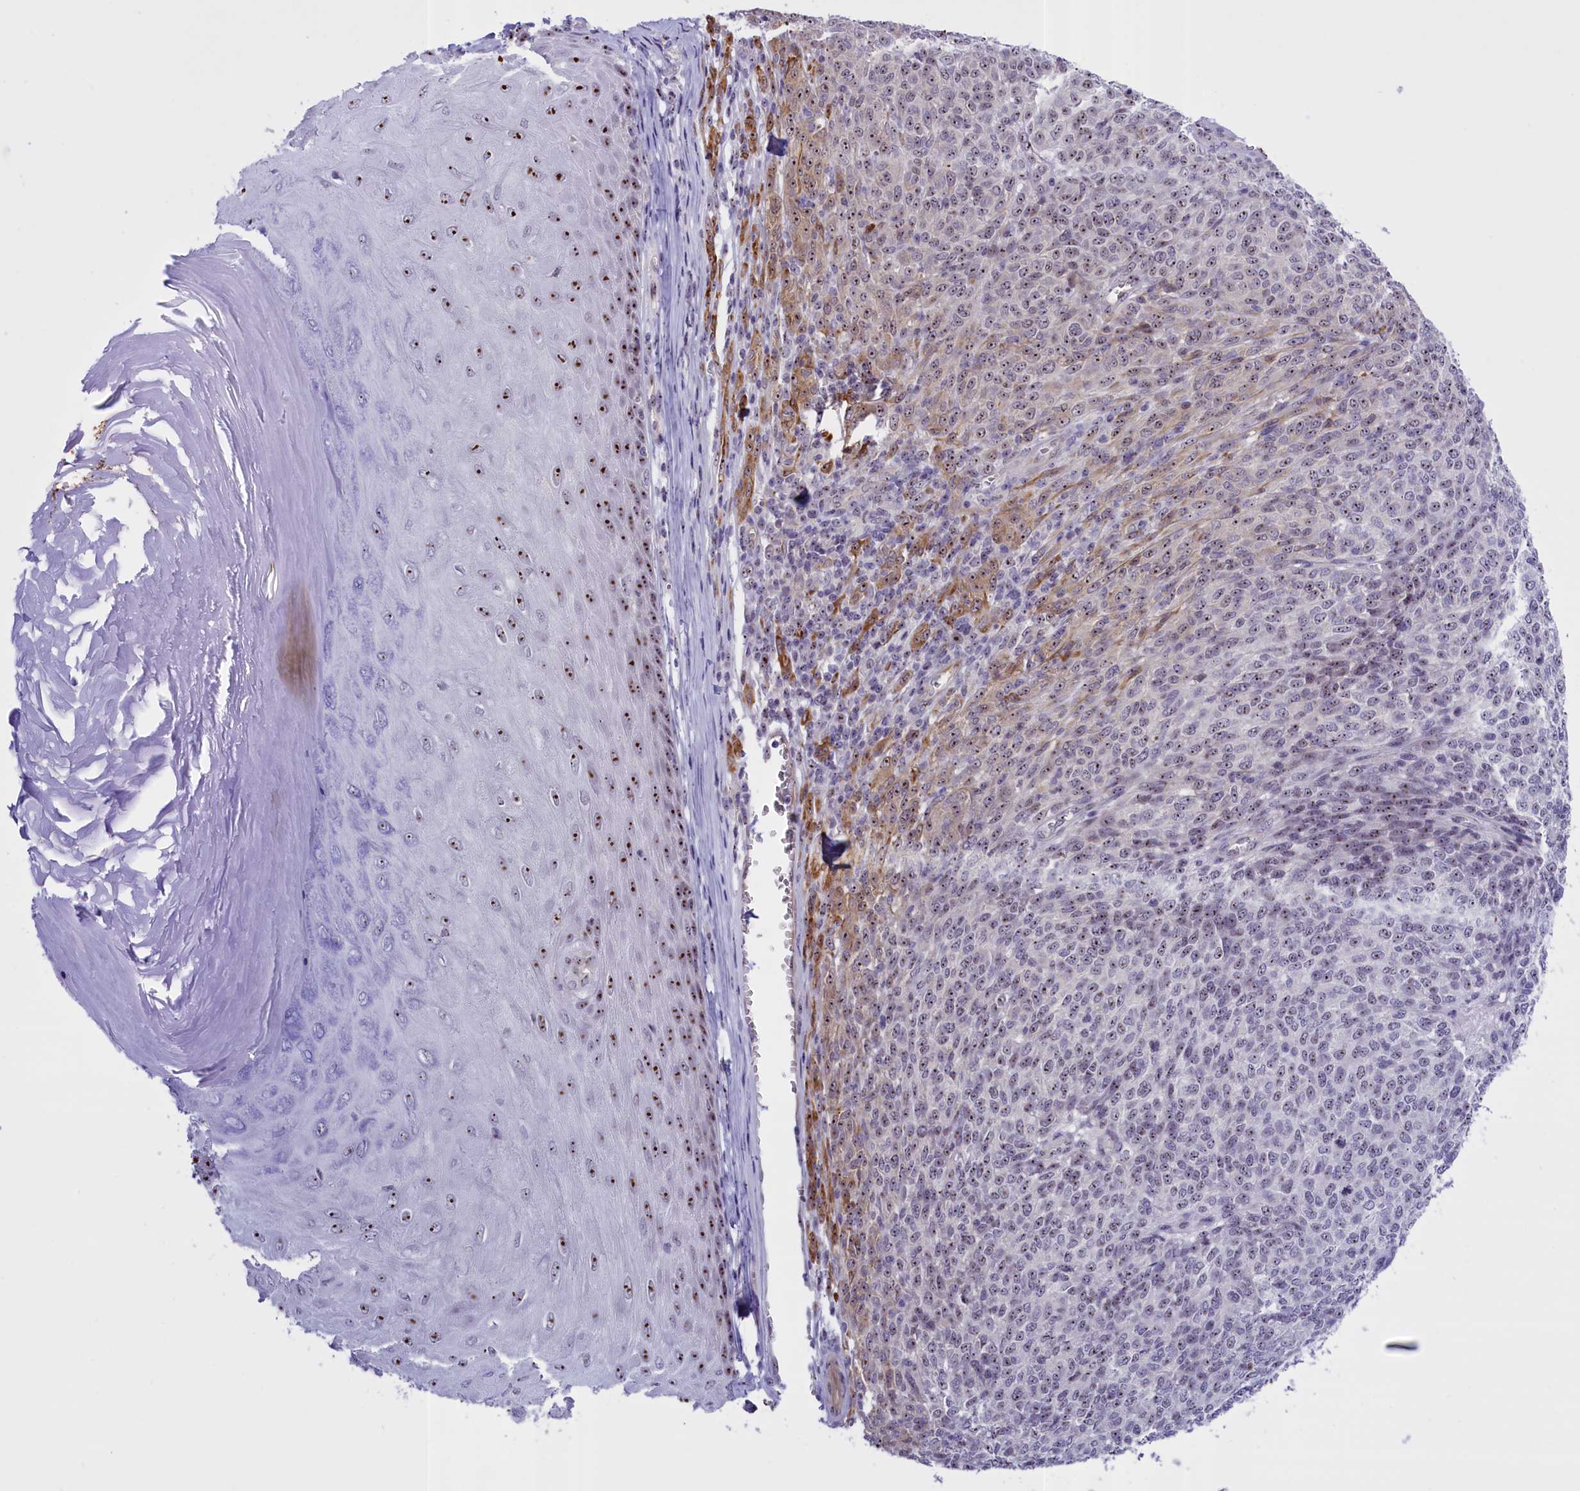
{"staining": {"intensity": "moderate", "quantity": ">75%", "location": "nuclear"}, "tissue": "melanoma", "cell_type": "Tumor cells", "image_type": "cancer", "snomed": [{"axis": "morphology", "description": "Malignant melanoma, NOS"}, {"axis": "topography", "description": "Skin"}], "caption": "Protein staining of malignant melanoma tissue exhibits moderate nuclear staining in about >75% of tumor cells.", "gene": "TBL3", "patient": {"sex": "male", "age": 49}}